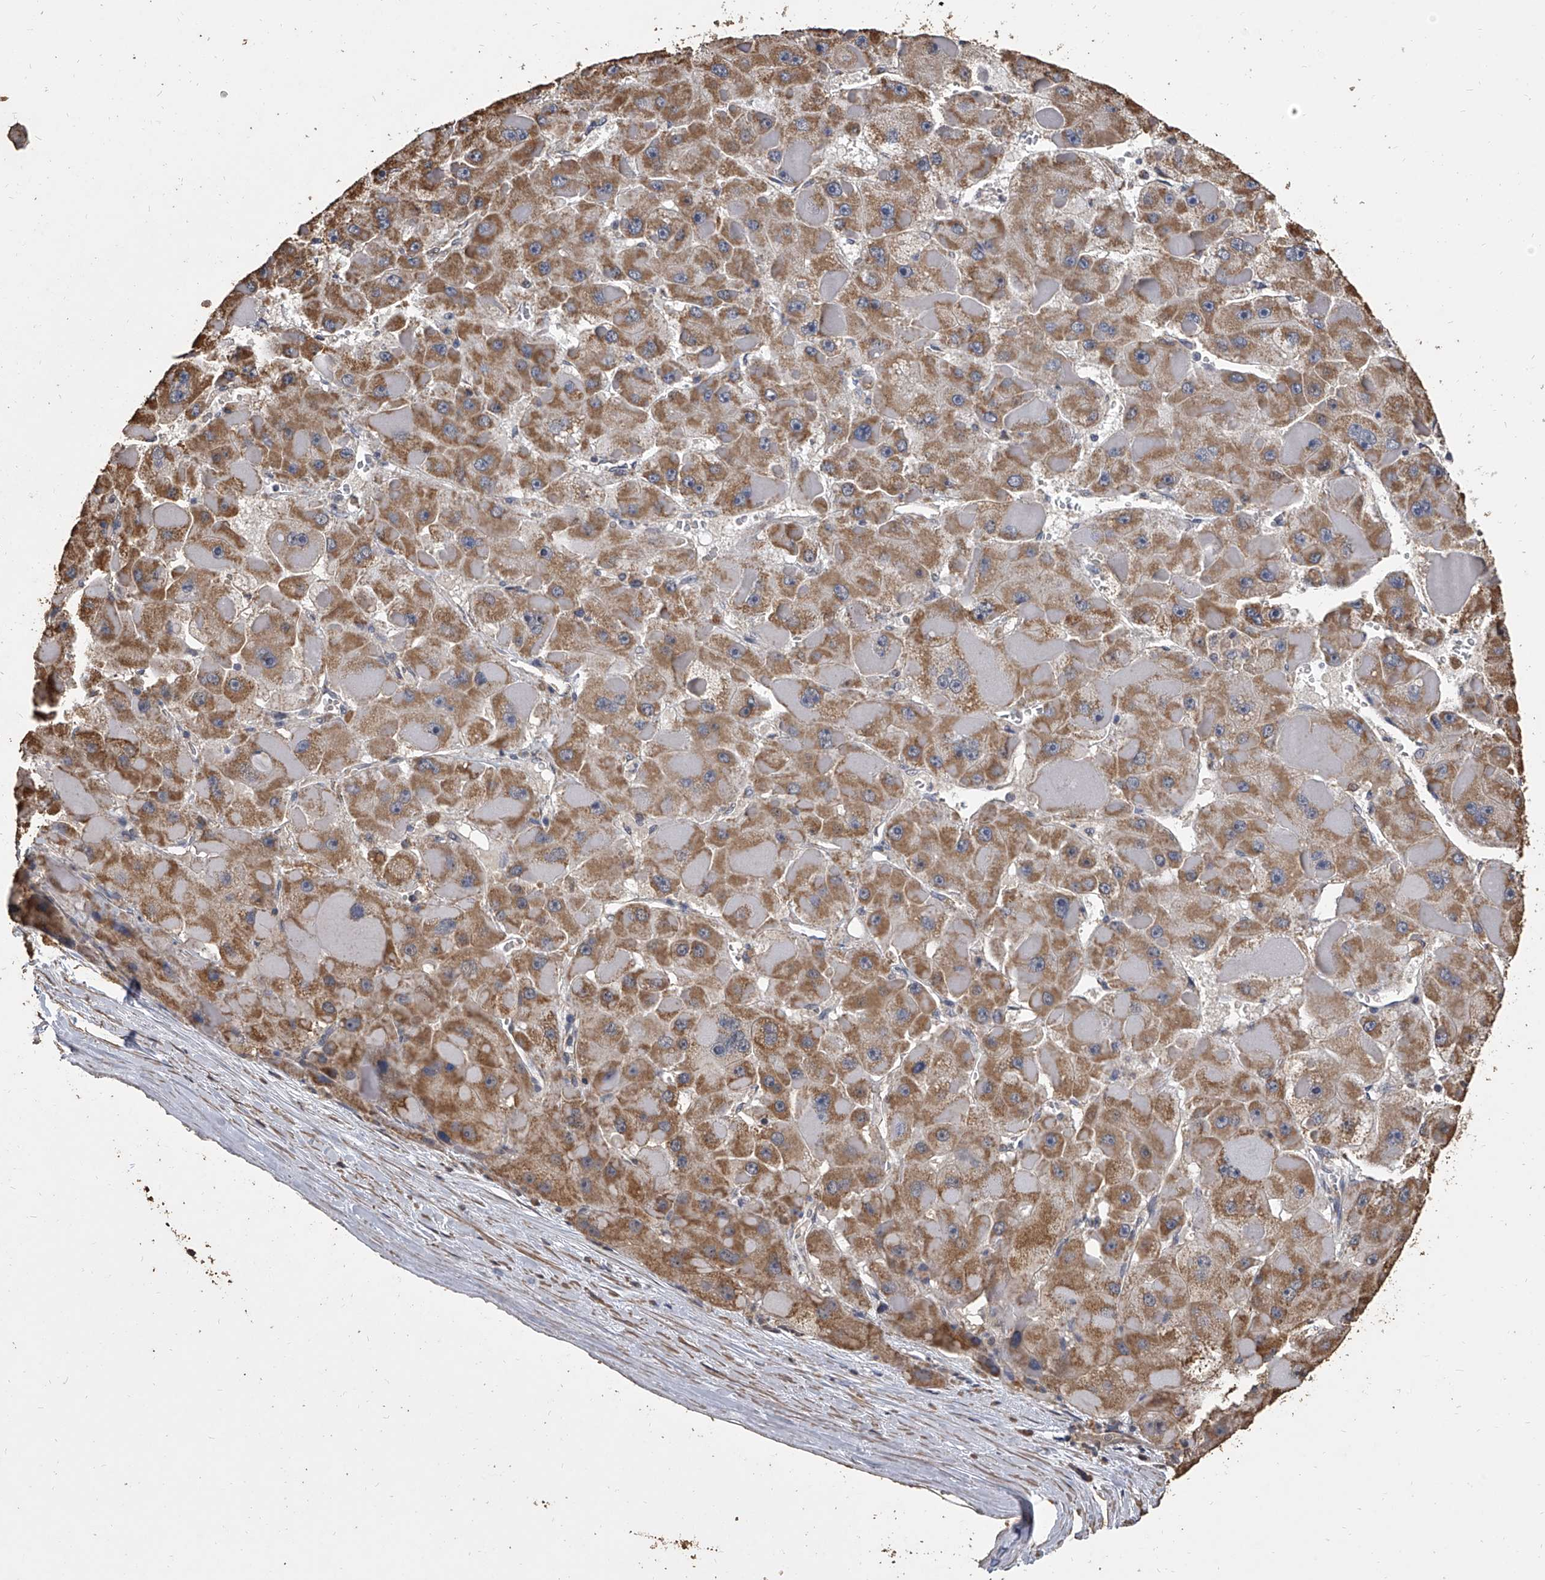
{"staining": {"intensity": "moderate", "quantity": ">75%", "location": "cytoplasmic/membranous"}, "tissue": "liver cancer", "cell_type": "Tumor cells", "image_type": "cancer", "snomed": [{"axis": "morphology", "description": "Carcinoma, Hepatocellular, NOS"}, {"axis": "topography", "description": "Liver"}], "caption": "A medium amount of moderate cytoplasmic/membranous positivity is identified in approximately >75% of tumor cells in liver cancer (hepatocellular carcinoma) tissue.", "gene": "MRPL28", "patient": {"sex": "female", "age": 73}}